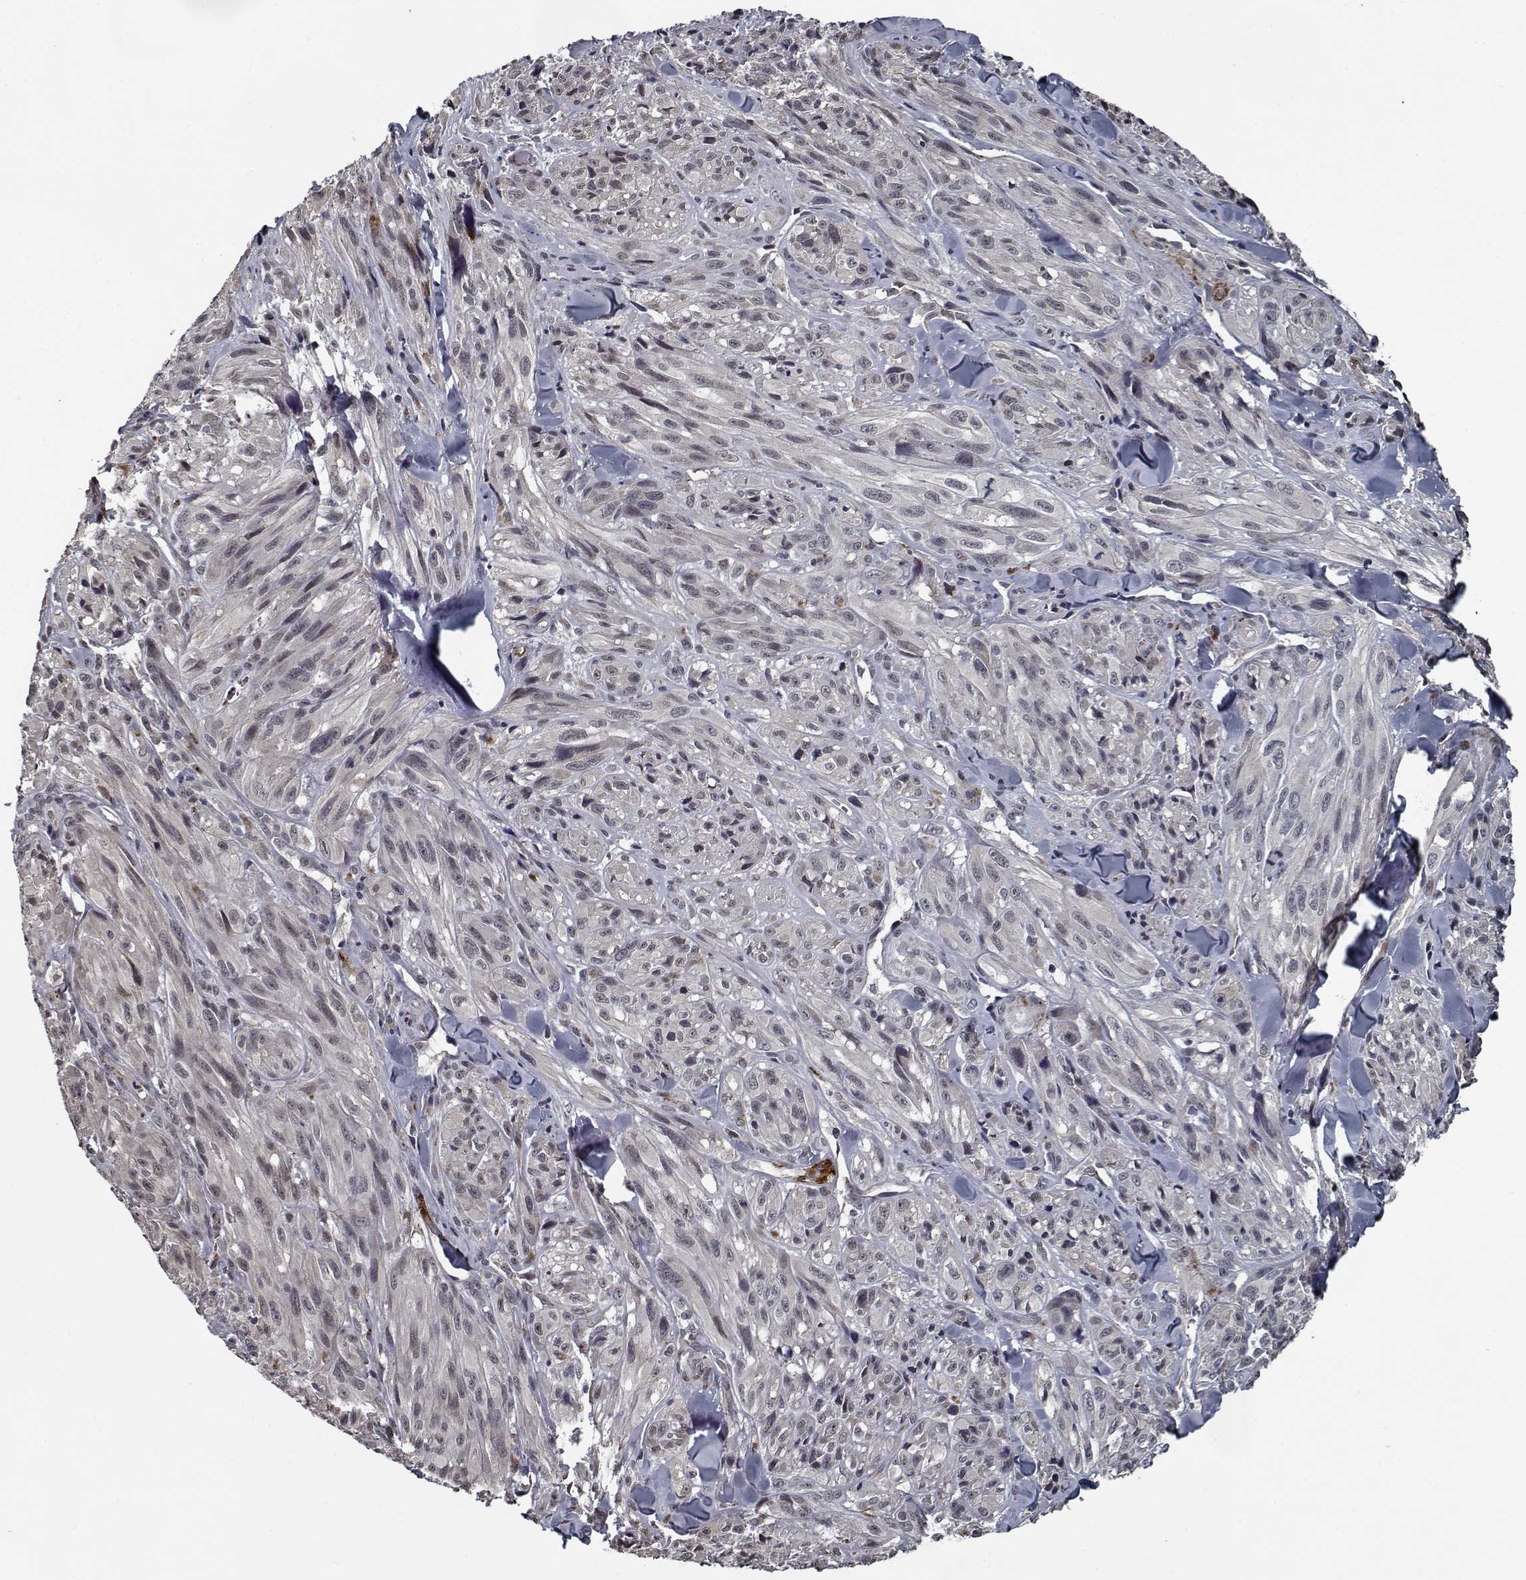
{"staining": {"intensity": "moderate", "quantity": "<25%", "location": "cytoplasmic/membranous"}, "tissue": "melanoma", "cell_type": "Tumor cells", "image_type": "cancer", "snomed": [{"axis": "morphology", "description": "Malignant melanoma, NOS"}, {"axis": "topography", "description": "Skin"}], "caption": "Melanoma stained with IHC displays moderate cytoplasmic/membranous expression in about <25% of tumor cells.", "gene": "NLK", "patient": {"sex": "male", "age": 67}}